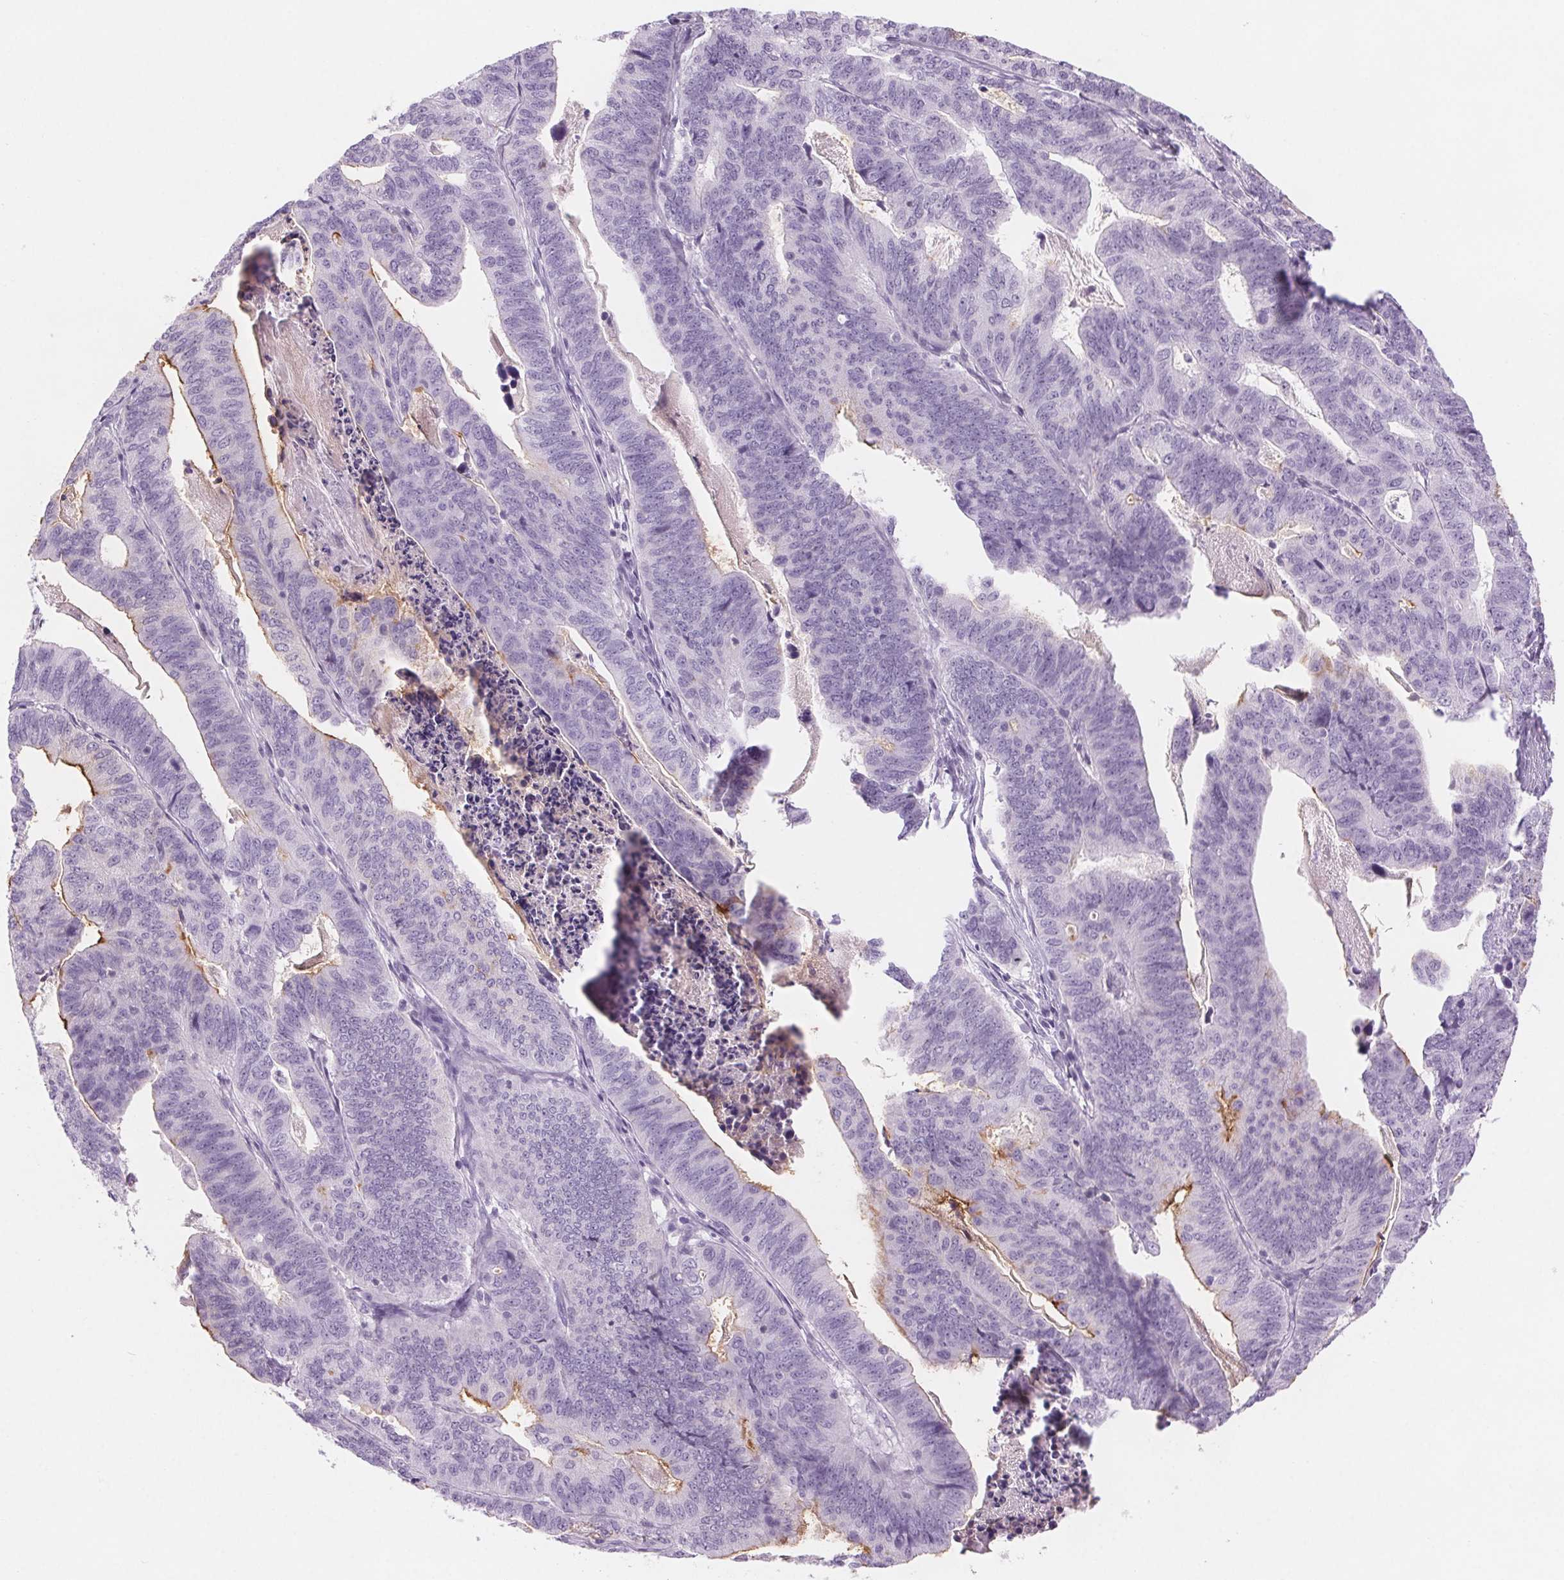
{"staining": {"intensity": "negative", "quantity": "none", "location": "none"}, "tissue": "stomach cancer", "cell_type": "Tumor cells", "image_type": "cancer", "snomed": [{"axis": "morphology", "description": "Adenocarcinoma, NOS"}, {"axis": "topography", "description": "Stomach, upper"}], "caption": "Micrograph shows no significant protein expression in tumor cells of stomach cancer (adenocarcinoma).", "gene": "SLC6A19", "patient": {"sex": "female", "age": 67}}